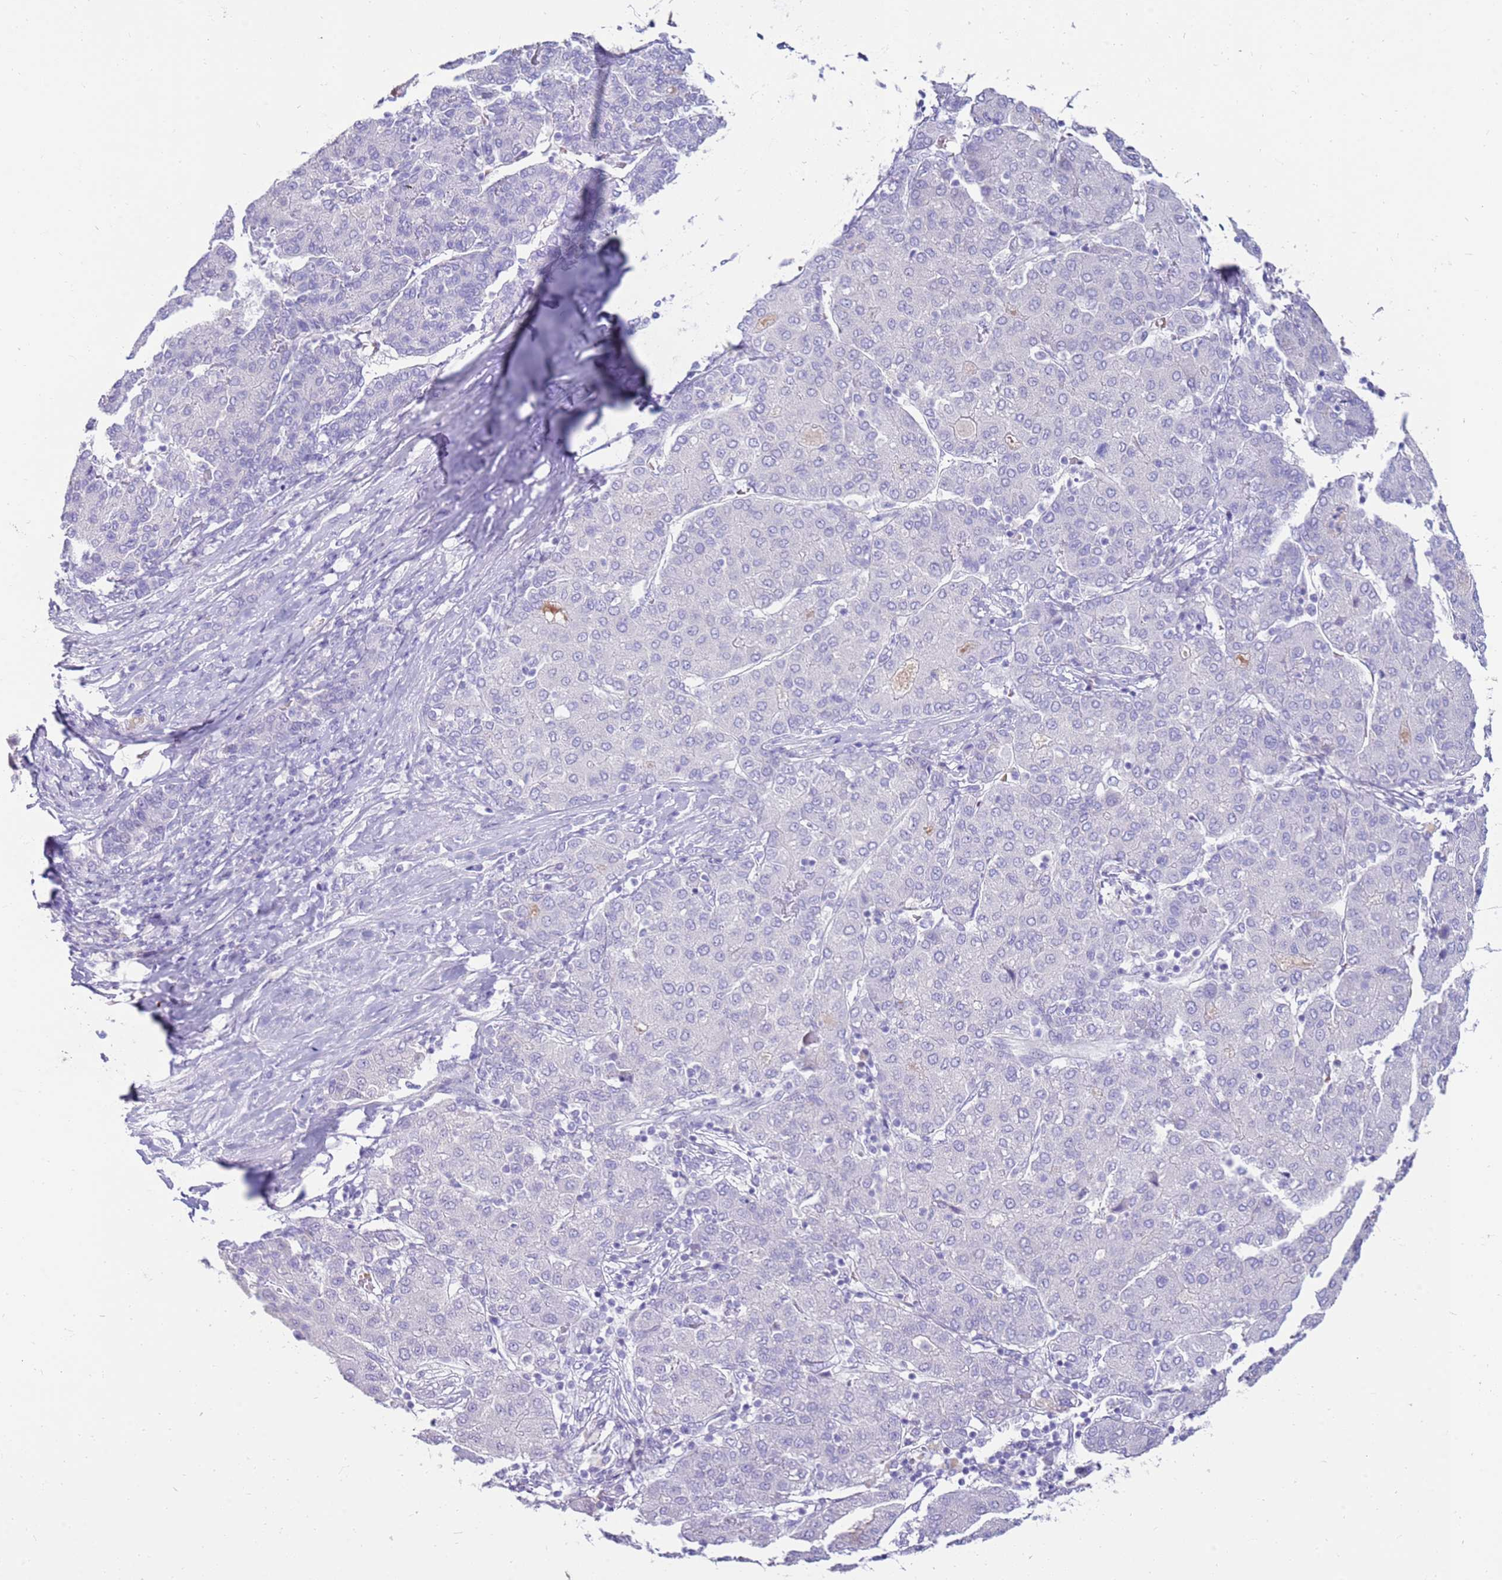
{"staining": {"intensity": "negative", "quantity": "none", "location": "none"}, "tissue": "liver cancer", "cell_type": "Tumor cells", "image_type": "cancer", "snomed": [{"axis": "morphology", "description": "Carcinoma, Hepatocellular, NOS"}, {"axis": "topography", "description": "Liver"}], "caption": "Immunohistochemistry (IHC) histopathology image of neoplastic tissue: hepatocellular carcinoma (liver) stained with DAB (3,3'-diaminobenzidine) shows no significant protein positivity in tumor cells.", "gene": "EVPLL", "patient": {"sex": "male", "age": 65}}